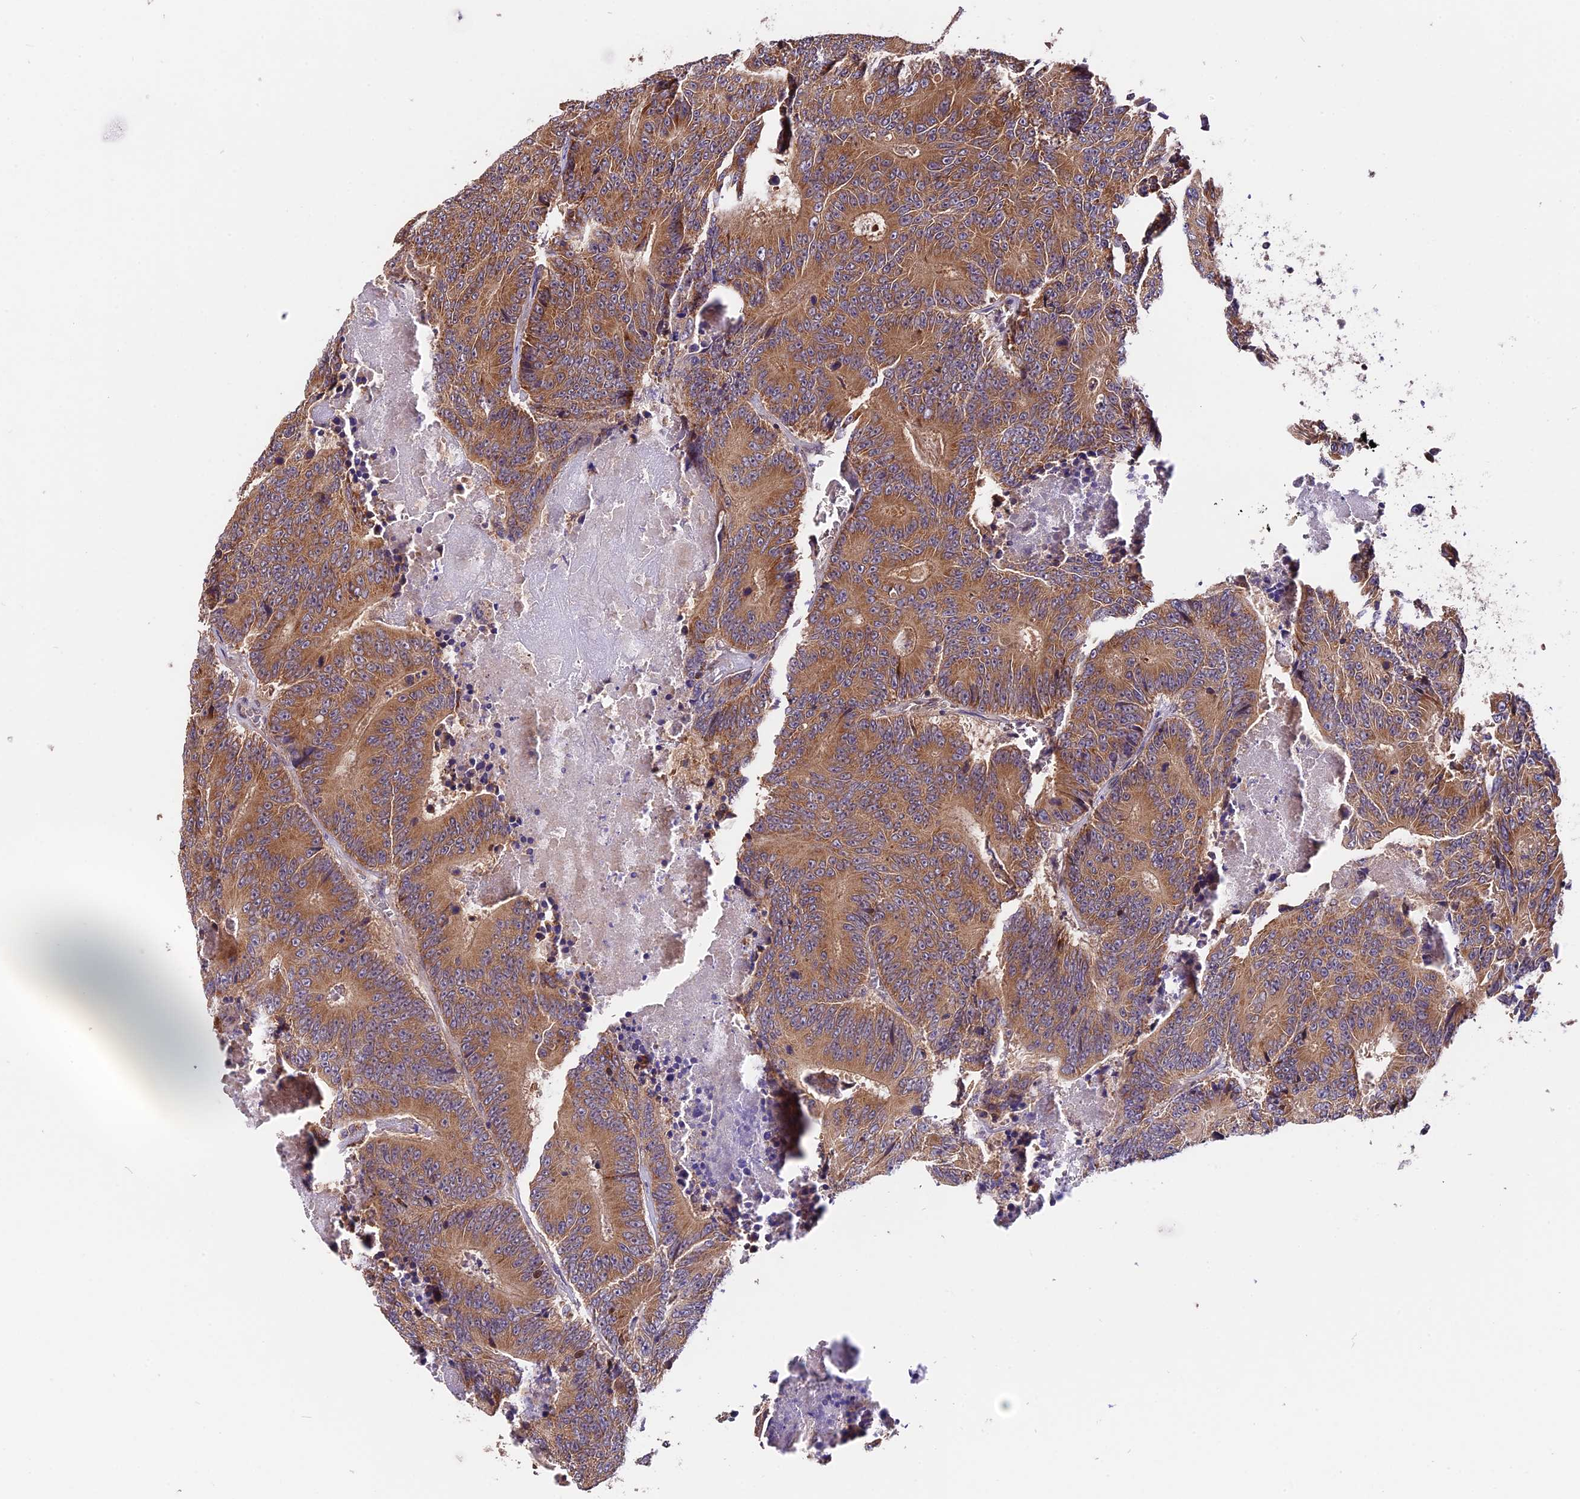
{"staining": {"intensity": "moderate", "quantity": ">75%", "location": "cytoplasmic/membranous"}, "tissue": "colorectal cancer", "cell_type": "Tumor cells", "image_type": "cancer", "snomed": [{"axis": "morphology", "description": "Adenocarcinoma, NOS"}, {"axis": "topography", "description": "Colon"}], "caption": "This image exhibits IHC staining of colorectal cancer, with medium moderate cytoplasmic/membranous expression in approximately >75% of tumor cells.", "gene": "TRMT1", "patient": {"sex": "male", "age": 83}}